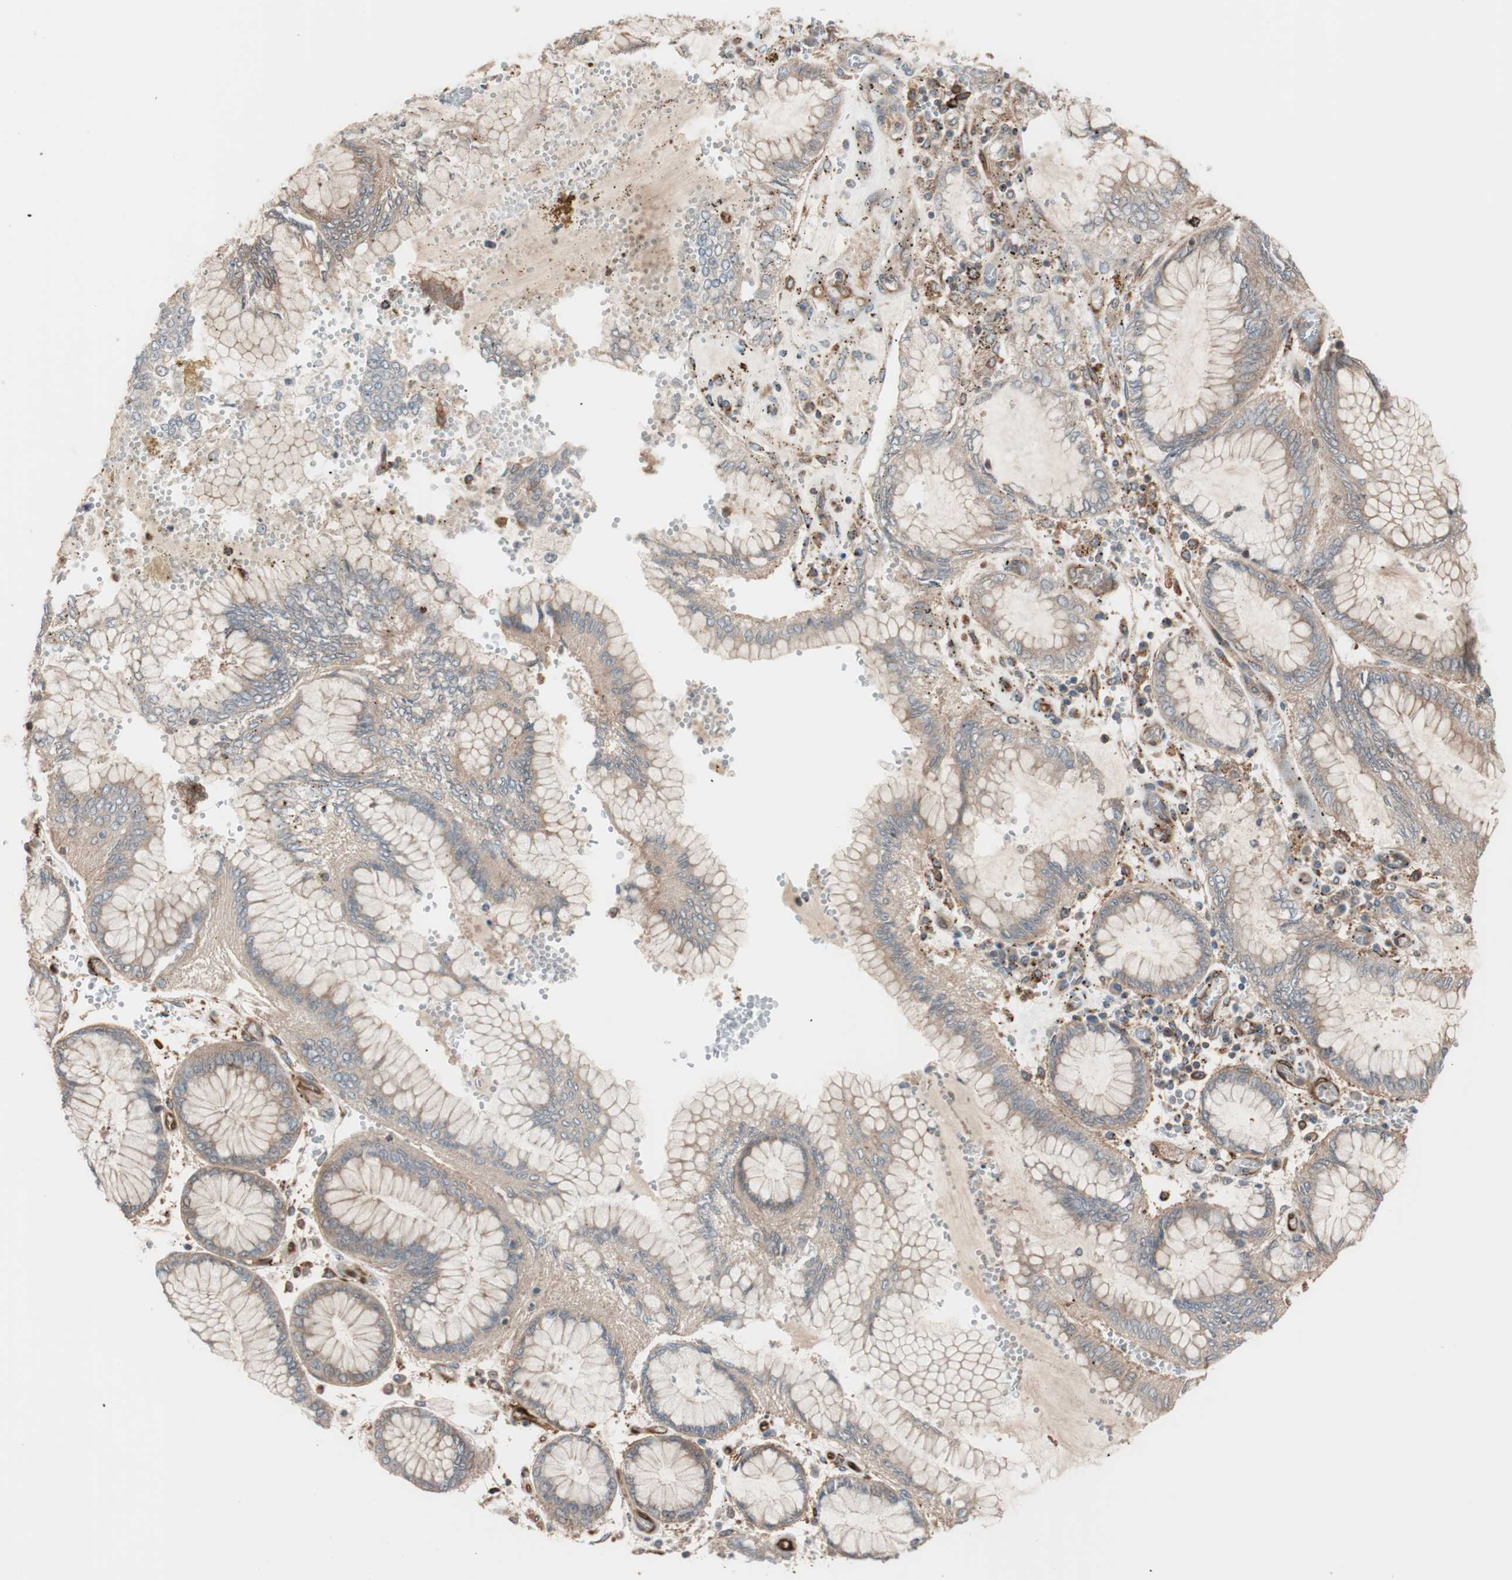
{"staining": {"intensity": "weak", "quantity": ">75%", "location": "cytoplasmic/membranous"}, "tissue": "stomach cancer", "cell_type": "Tumor cells", "image_type": "cancer", "snomed": [{"axis": "morphology", "description": "Normal tissue, NOS"}, {"axis": "morphology", "description": "Adenocarcinoma, NOS"}, {"axis": "topography", "description": "Stomach, upper"}, {"axis": "topography", "description": "Stomach"}], "caption": "Immunohistochemistry (DAB (3,3'-diaminobenzidine)) staining of stomach adenocarcinoma demonstrates weak cytoplasmic/membranous protein expression in approximately >75% of tumor cells.", "gene": "STAB1", "patient": {"sex": "male", "age": 76}}